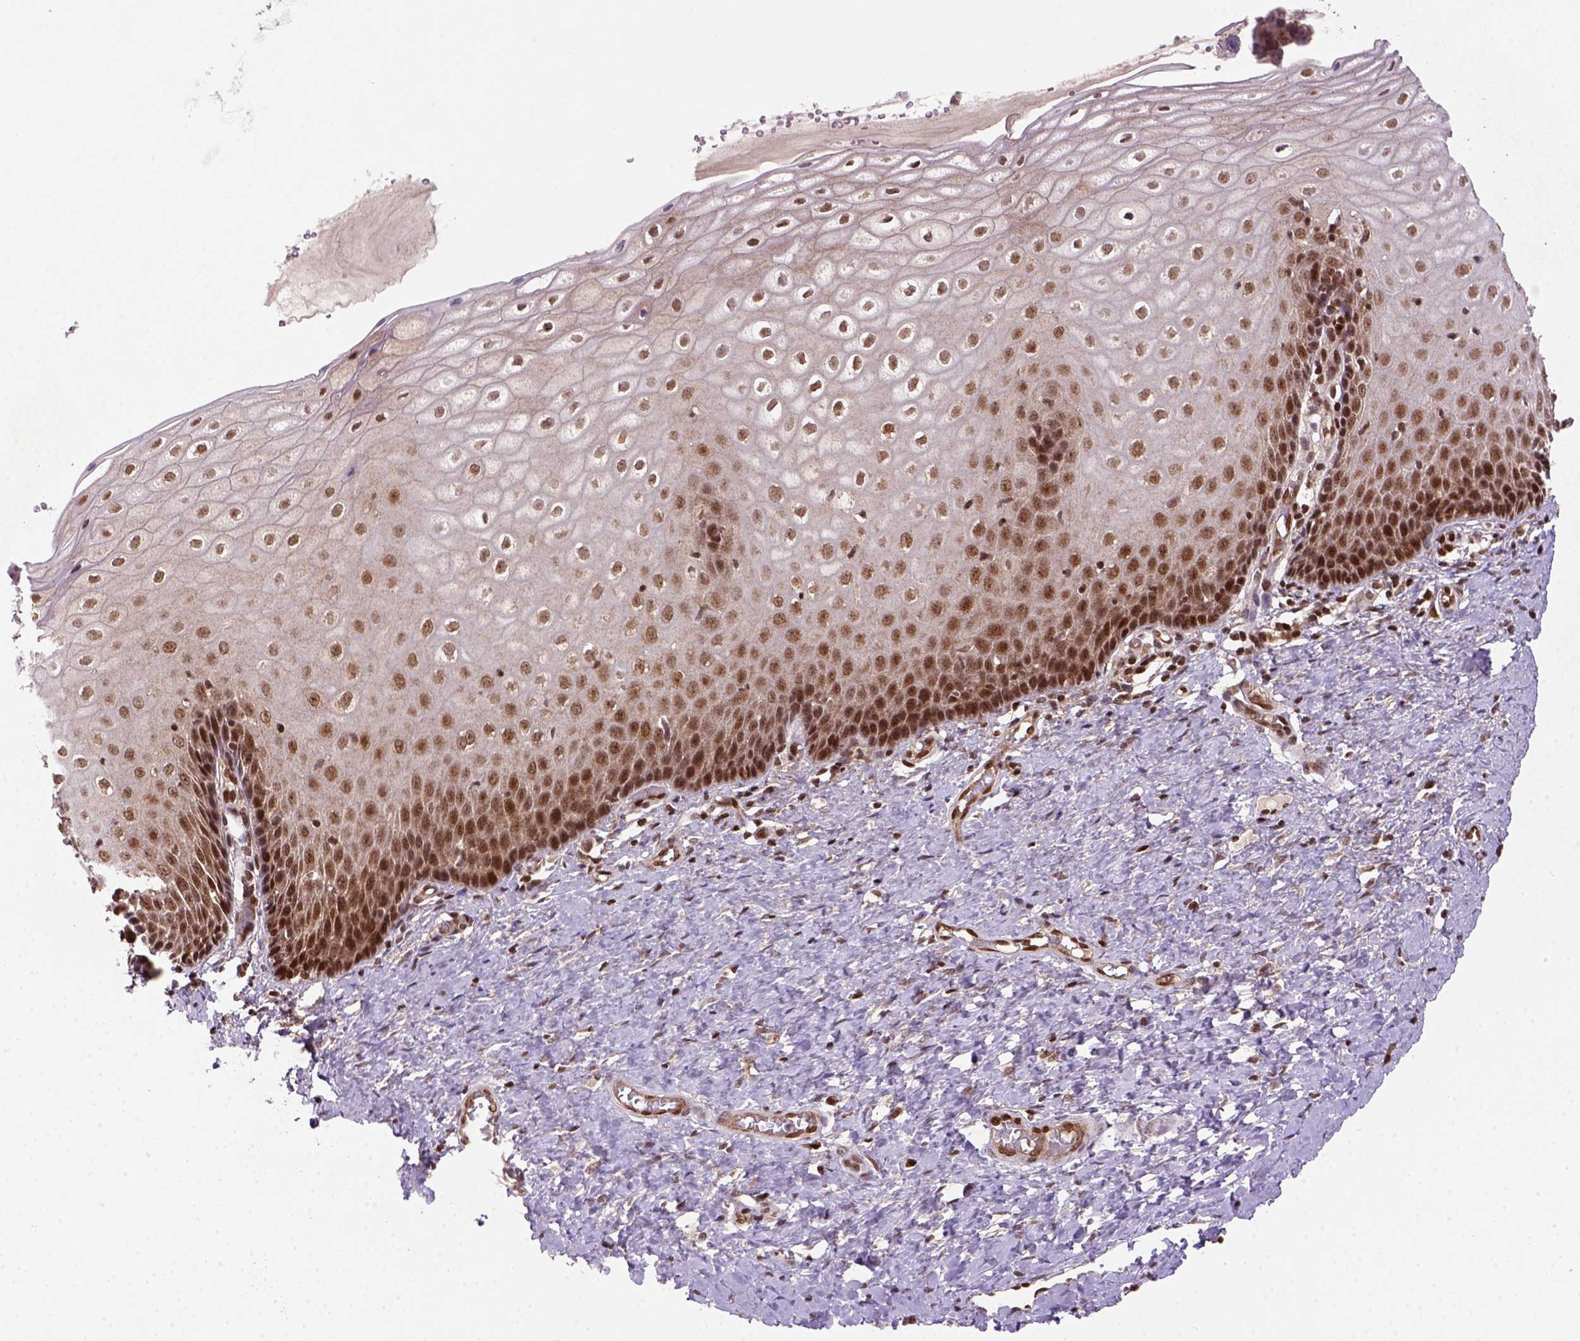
{"staining": {"intensity": "strong", "quantity": ">75%", "location": "nuclear"}, "tissue": "cervix", "cell_type": "Glandular cells", "image_type": "normal", "snomed": [{"axis": "morphology", "description": "Normal tissue, NOS"}, {"axis": "topography", "description": "Cervix"}], "caption": "An immunohistochemistry (IHC) histopathology image of benign tissue is shown. Protein staining in brown highlights strong nuclear positivity in cervix within glandular cells. The protein is stained brown, and the nuclei are stained in blue (DAB (3,3'-diaminobenzidine) IHC with brightfield microscopy, high magnification).", "gene": "MGMT", "patient": {"sex": "female", "age": 37}}